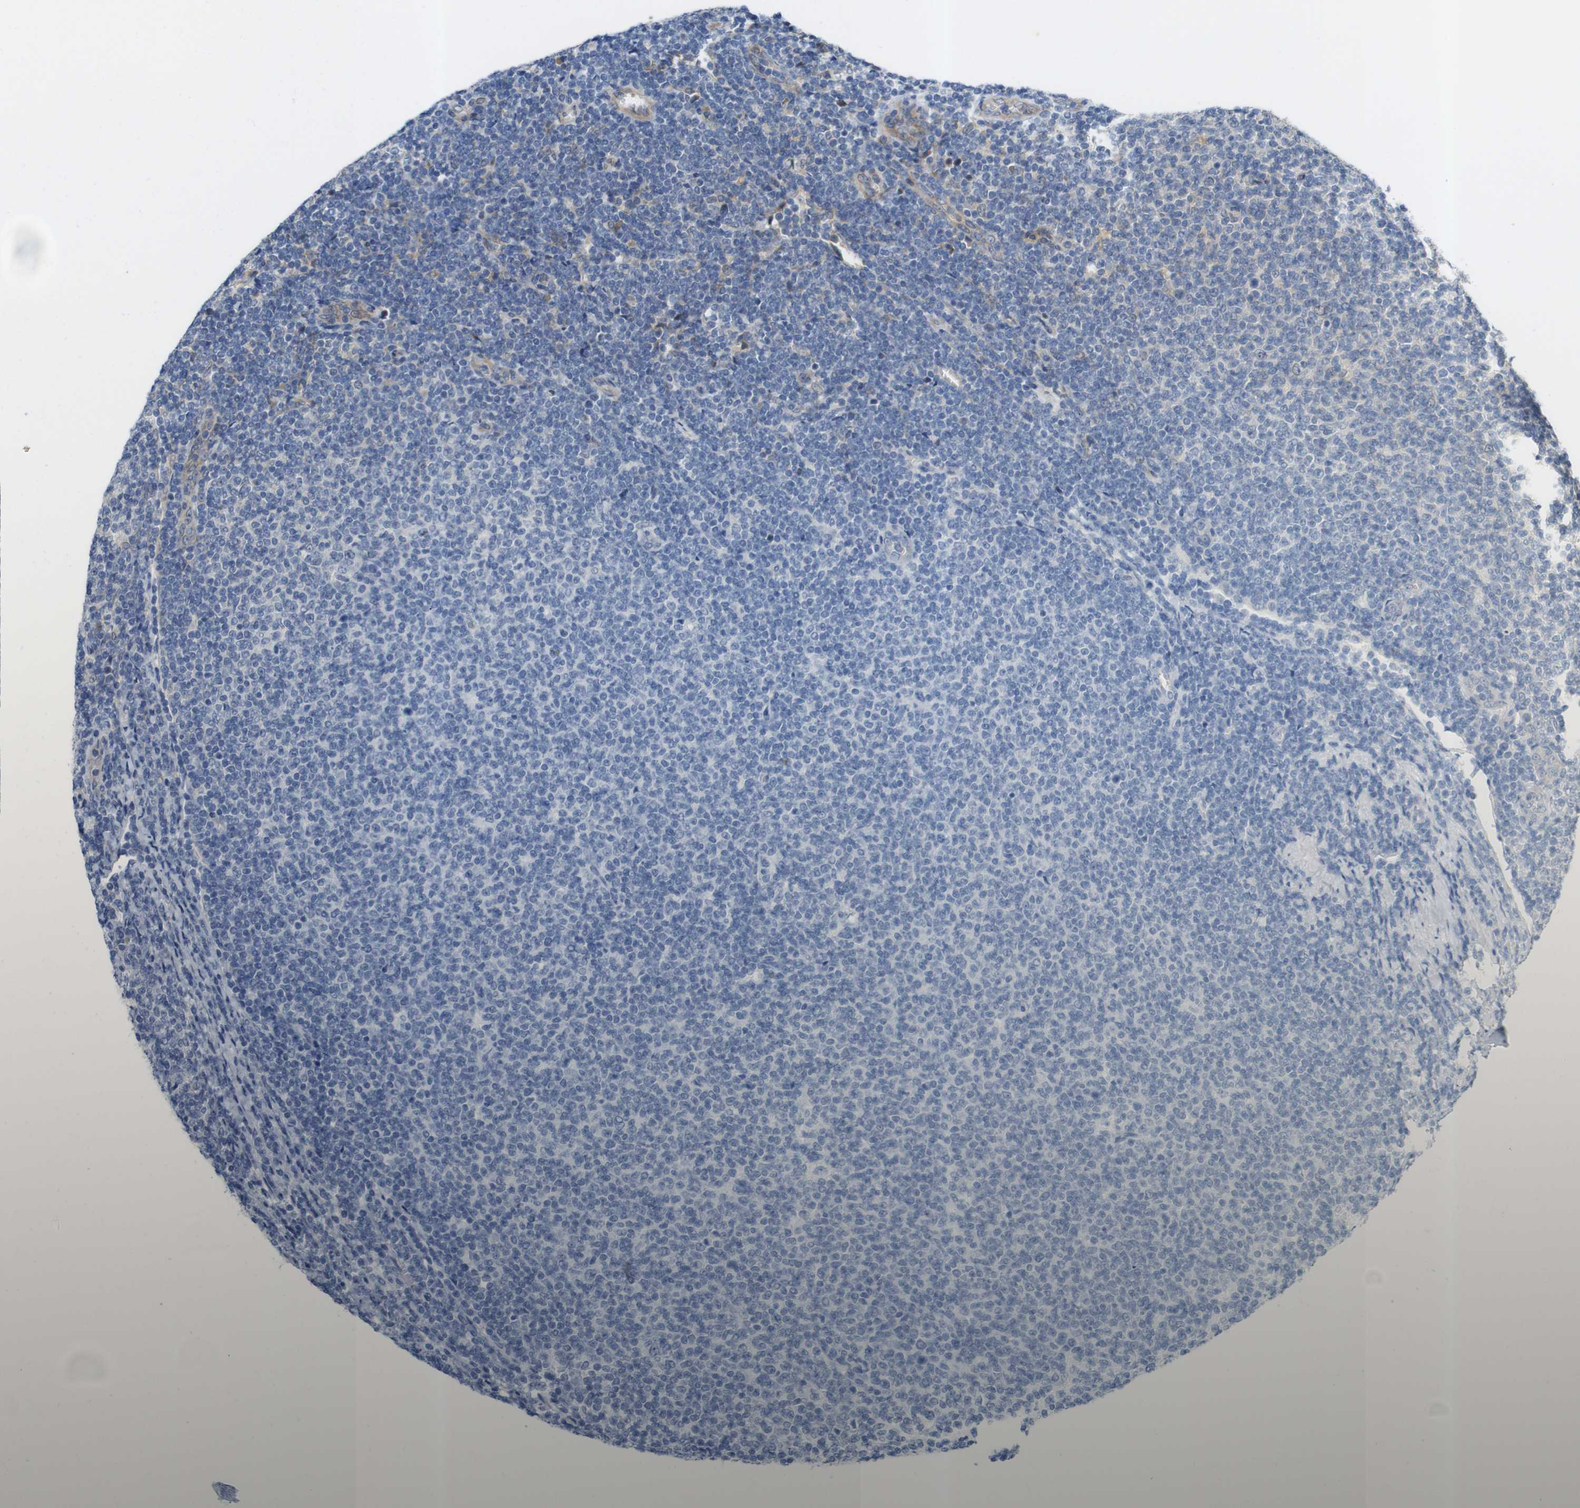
{"staining": {"intensity": "negative", "quantity": "none", "location": "none"}, "tissue": "lymphoma", "cell_type": "Tumor cells", "image_type": "cancer", "snomed": [{"axis": "morphology", "description": "Malignant lymphoma, non-Hodgkin's type, Low grade"}, {"axis": "topography", "description": "Lymph node"}], "caption": "This is an IHC micrograph of low-grade malignant lymphoma, non-Hodgkin's type. There is no expression in tumor cells.", "gene": "P3H2", "patient": {"sex": "male", "age": 66}}